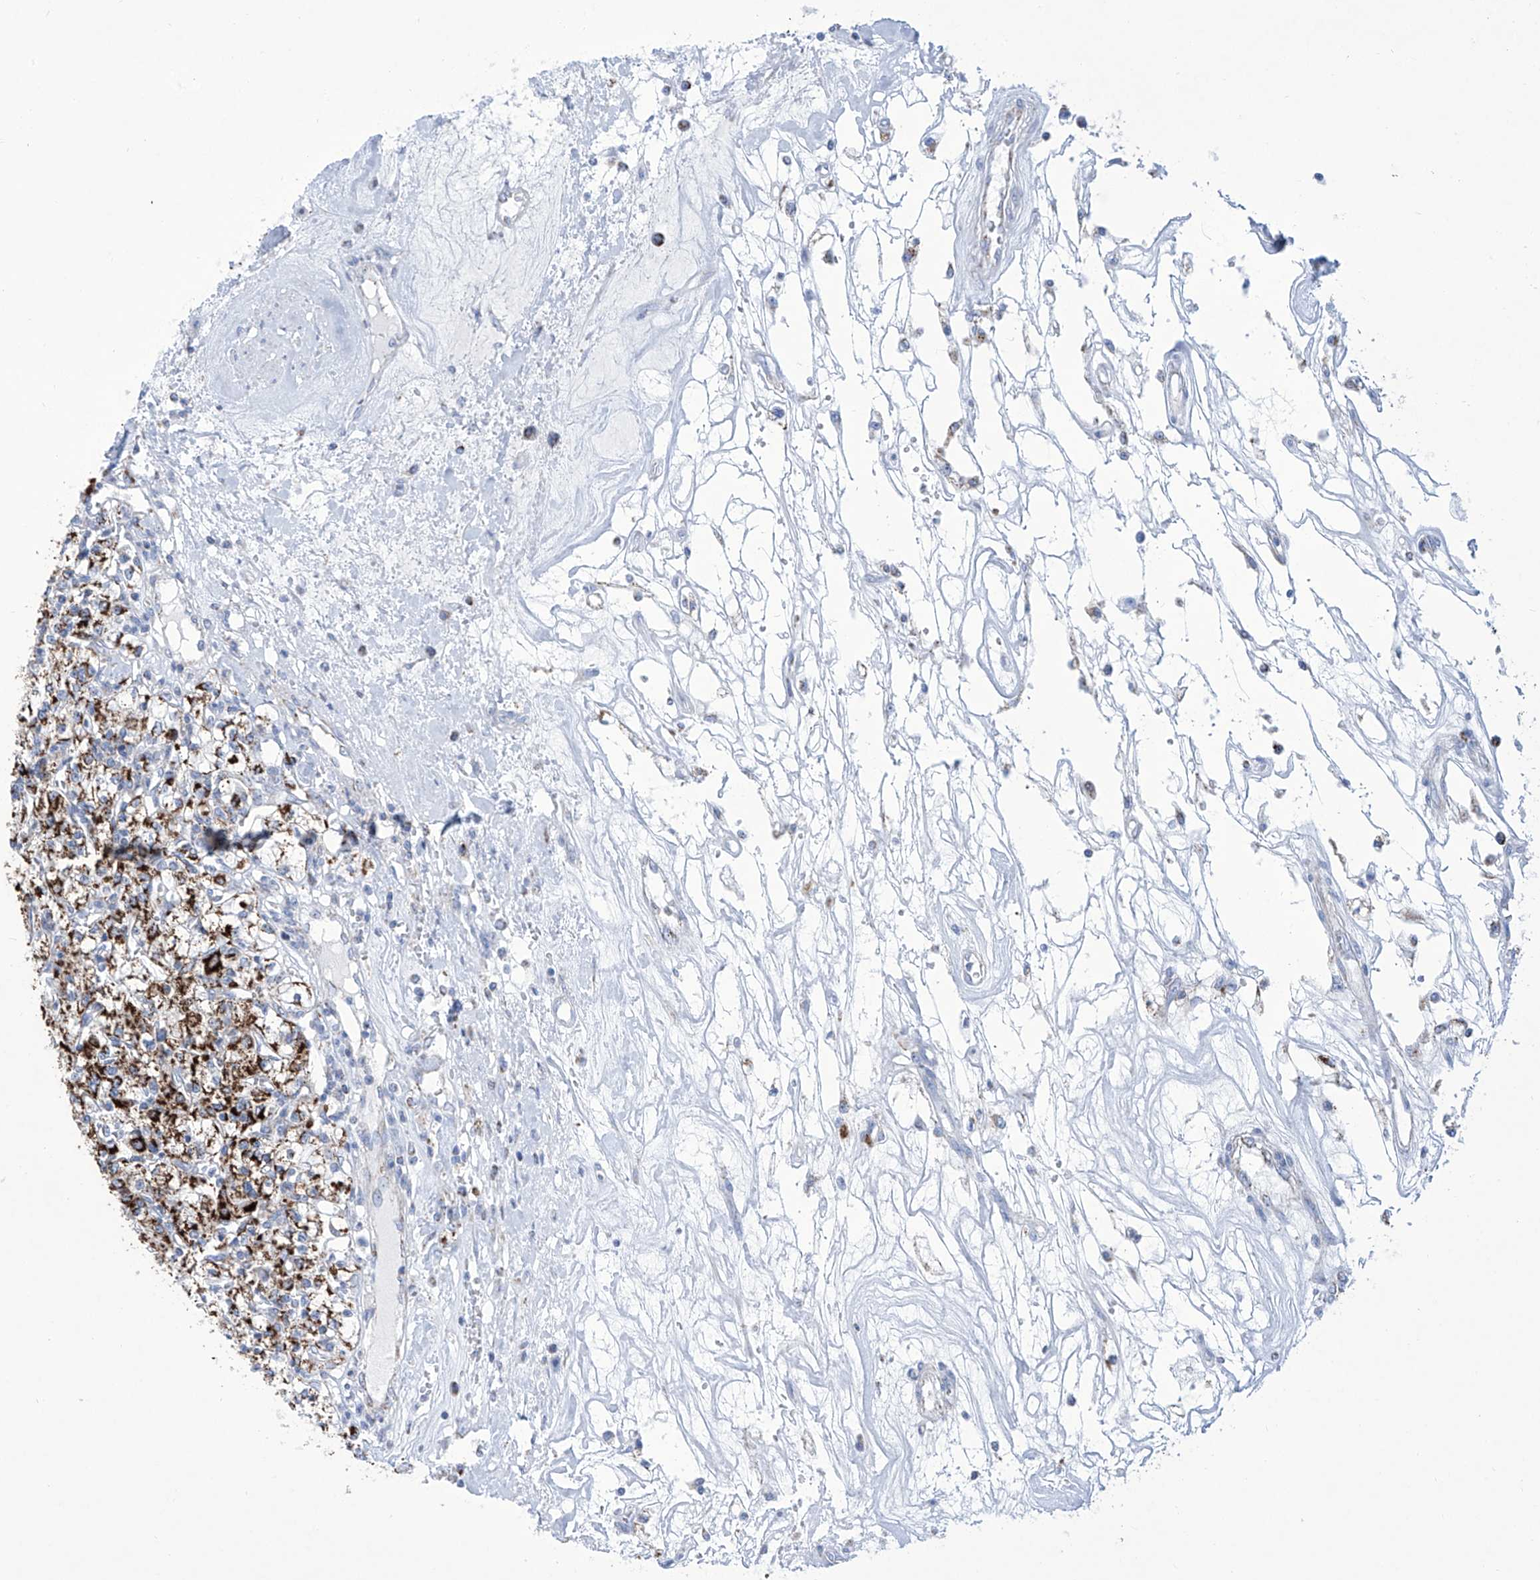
{"staining": {"intensity": "strong", "quantity": "25%-75%", "location": "cytoplasmic/membranous"}, "tissue": "renal cancer", "cell_type": "Tumor cells", "image_type": "cancer", "snomed": [{"axis": "morphology", "description": "Adenocarcinoma, NOS"}, {"axis": "topography", "description": "Kidney"}], "caption": "Immunohistochemistry micrograph of neoplastic tissue: renal adenocarcinoma stained using immunohistochemistry displays high levels of strong protein expression localized specifically in the cytoplasmic/membranous of tumor cells, appearing as a cytoplasmic/membranous brown color.", "gene": "ALDH6A1", "patient": {"sex": "female", "age": 59}}